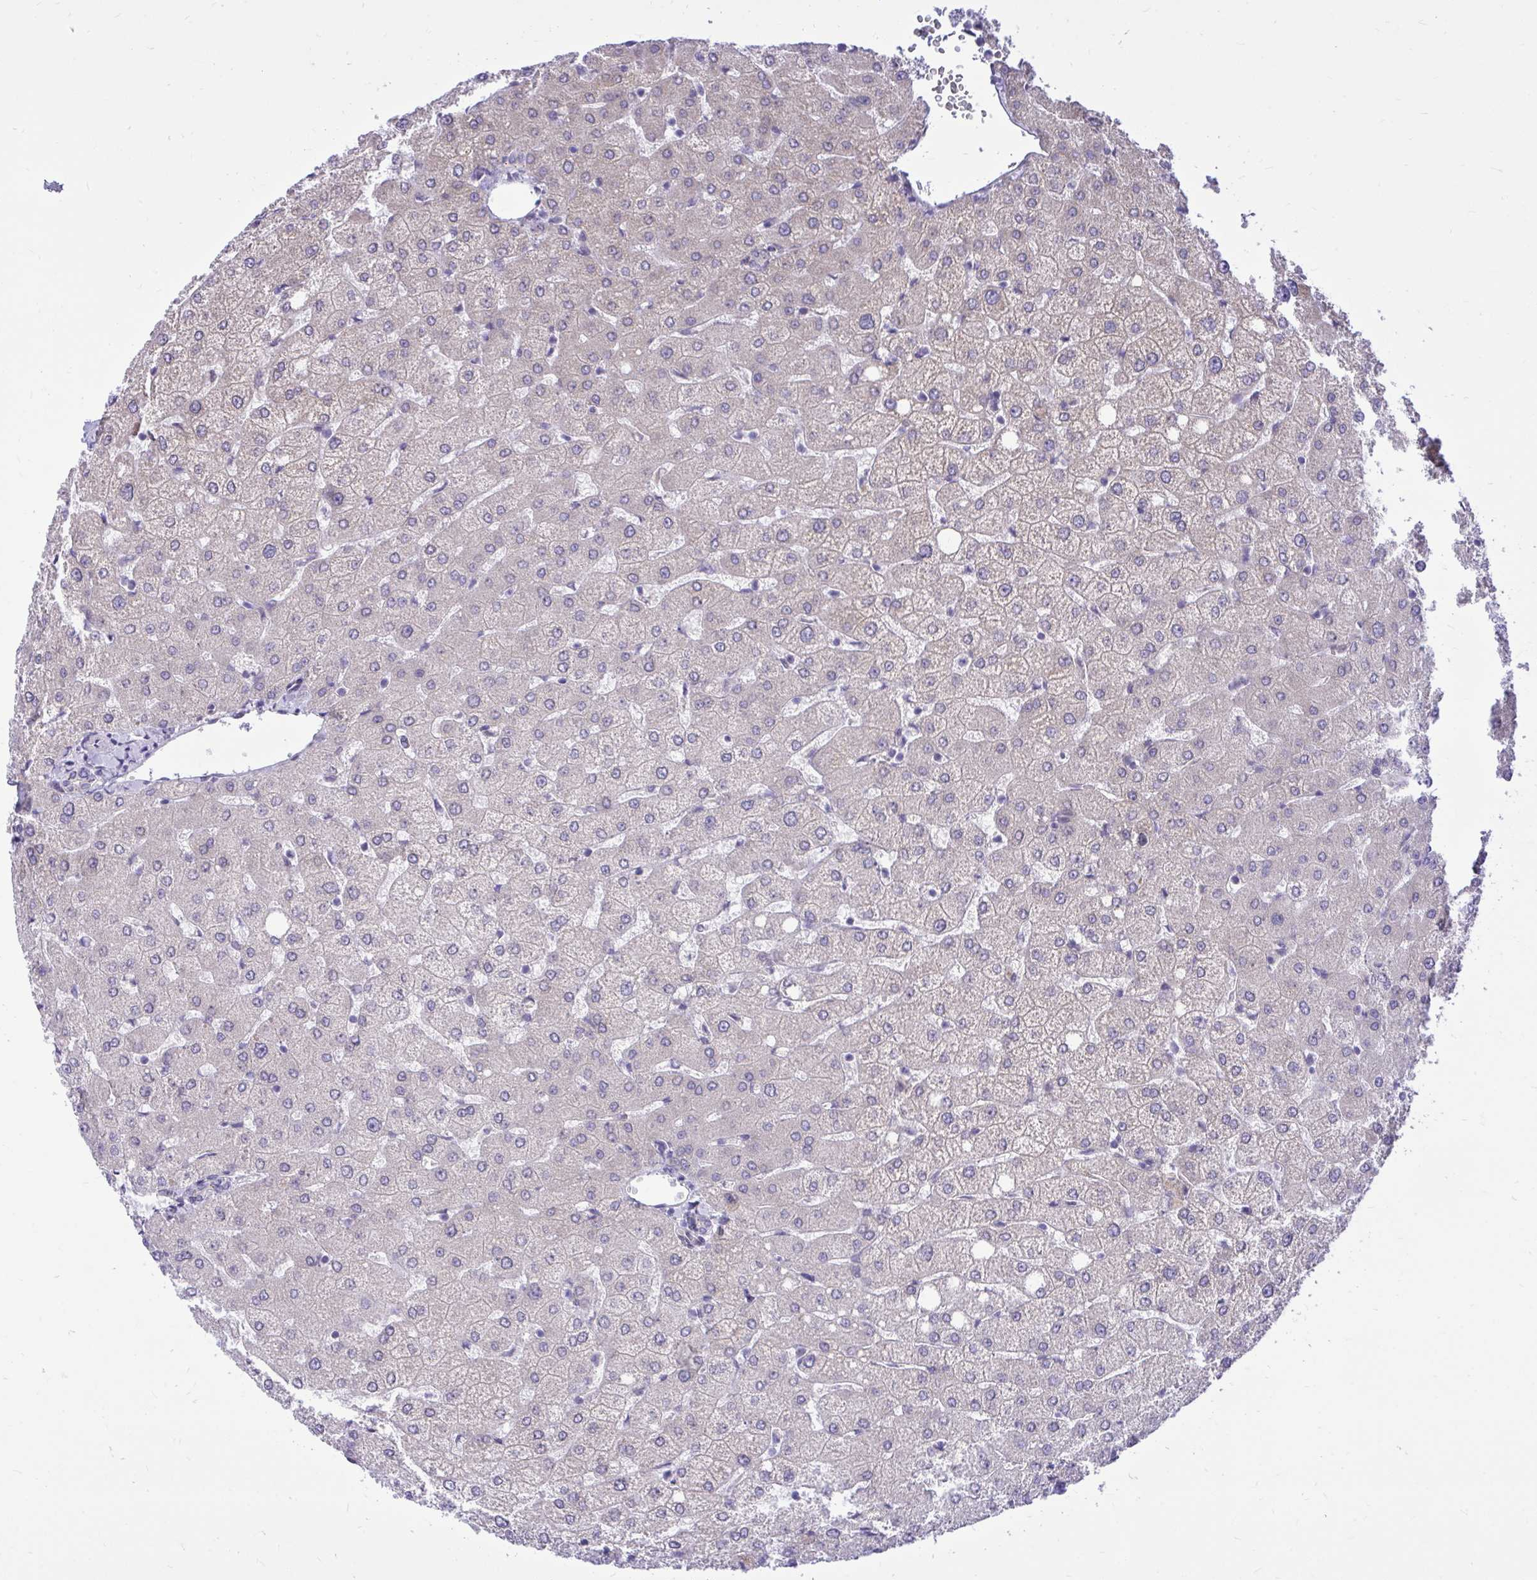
{"staining": {"intensity": "negative", "quantity": "none", "location": "none"}, "tissue": "liver", "cell_type": "Cholangiocytes", "image_type": "normal", "snomed": [{"axis": "morphology", "description": "Normal tissue, NOS"}, {"axis": "topography", "description": "Liver"}], "caption": "IHC of benign liver demonstrates no staining in cholangiocytes.", "gene": "CEACAM18", "patient": {"sex": "female", "age": 54}}